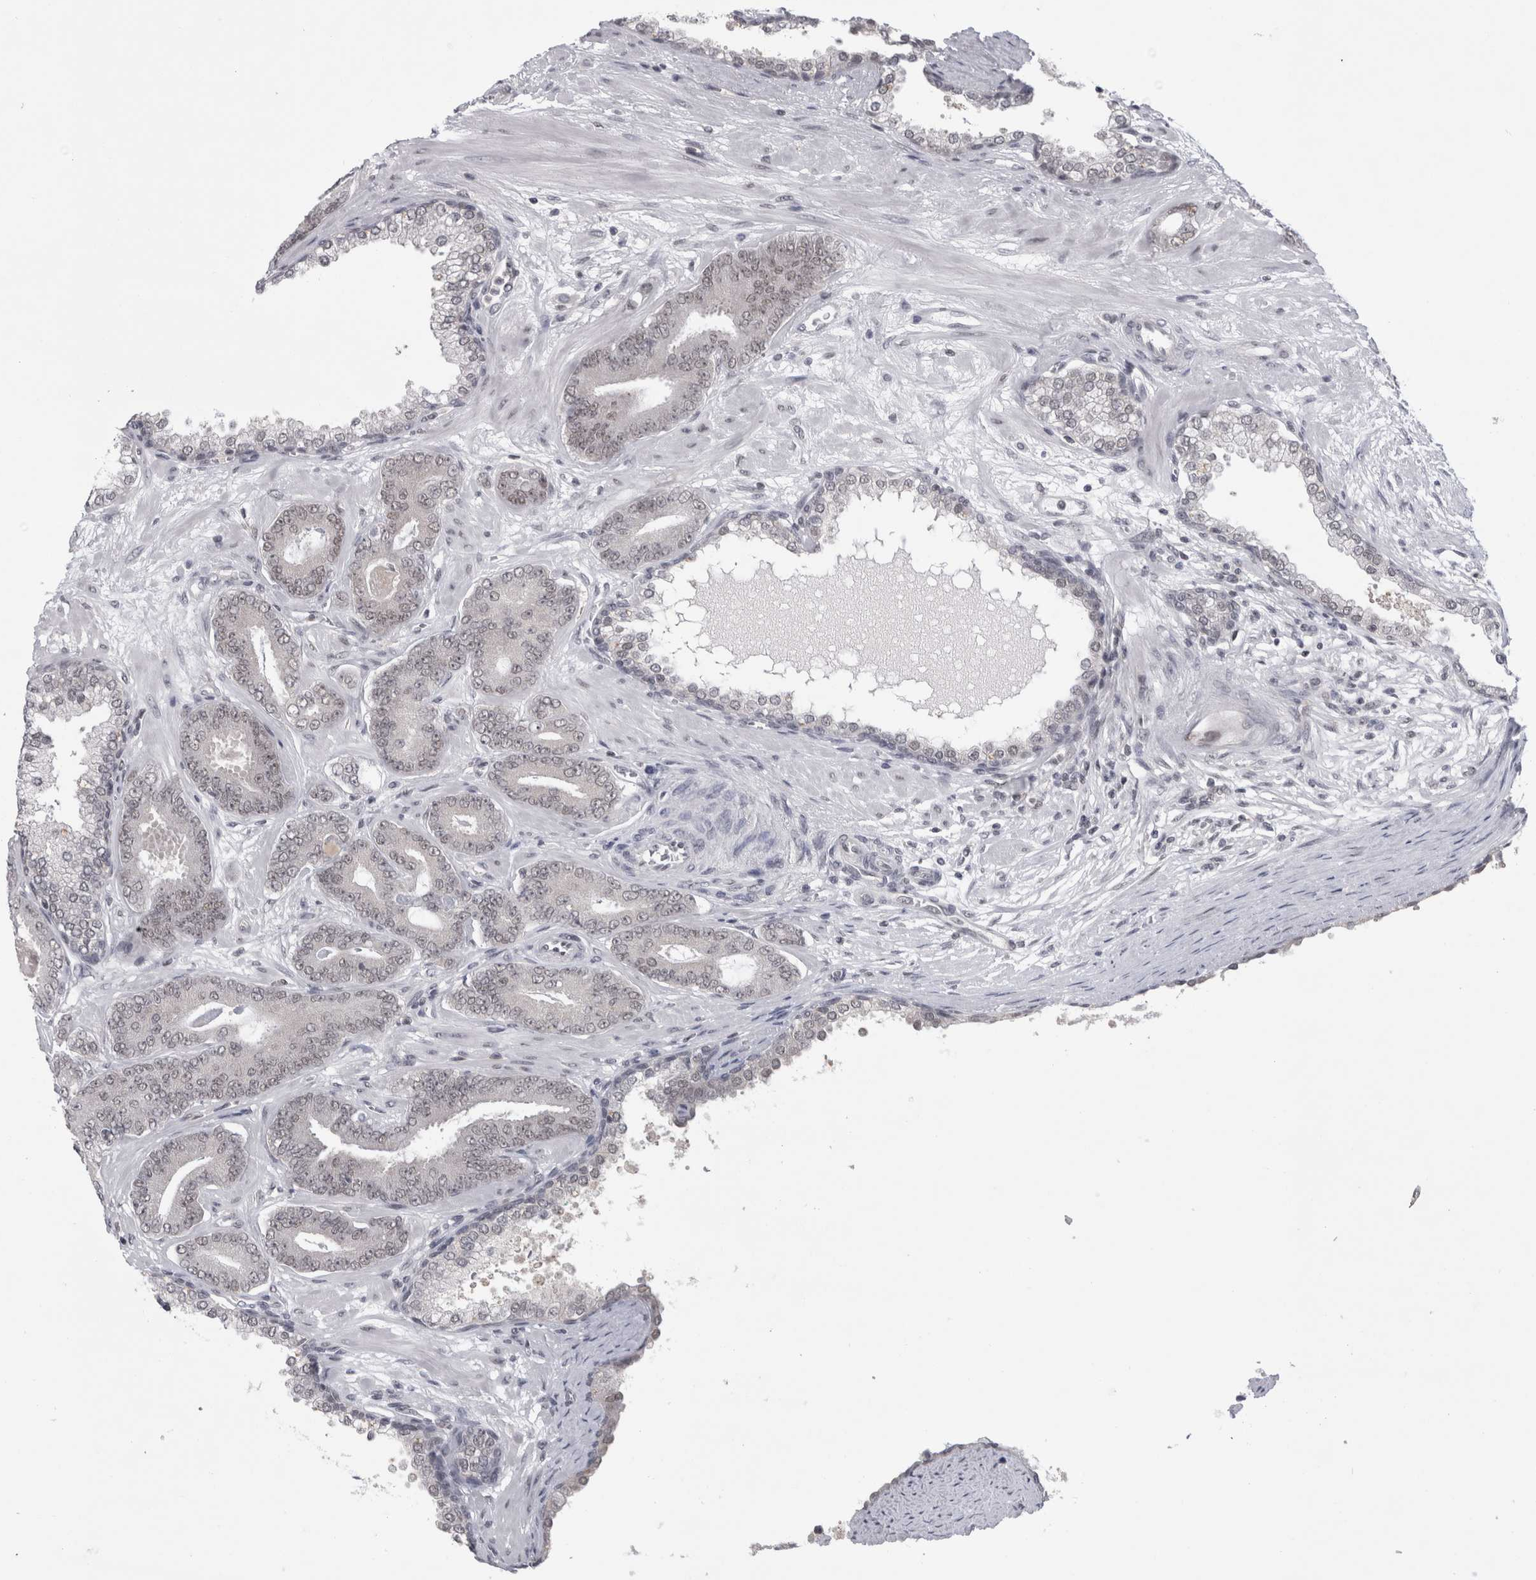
{"staining": {"intensity": "weak", "quantity": ">75%", "location": "nuclear"}, "tissue": "prostate cancer", "cell_type": "Tumor cells", "image_type": "cancer", "snomed": [{"axis": "morphology", "description": "Adenocarcinoma, Low grade"}, {"axis": "topography", "description": "Prostate"}], "caption": "The photomicrograph displays staining of adenocarcinoma (low-grade) (prostate), revealing weak nuclear protein staining (brown color) within tumor cells.", "gene": "PSMB2", "patient": {"sex": "male", "age": 62}}